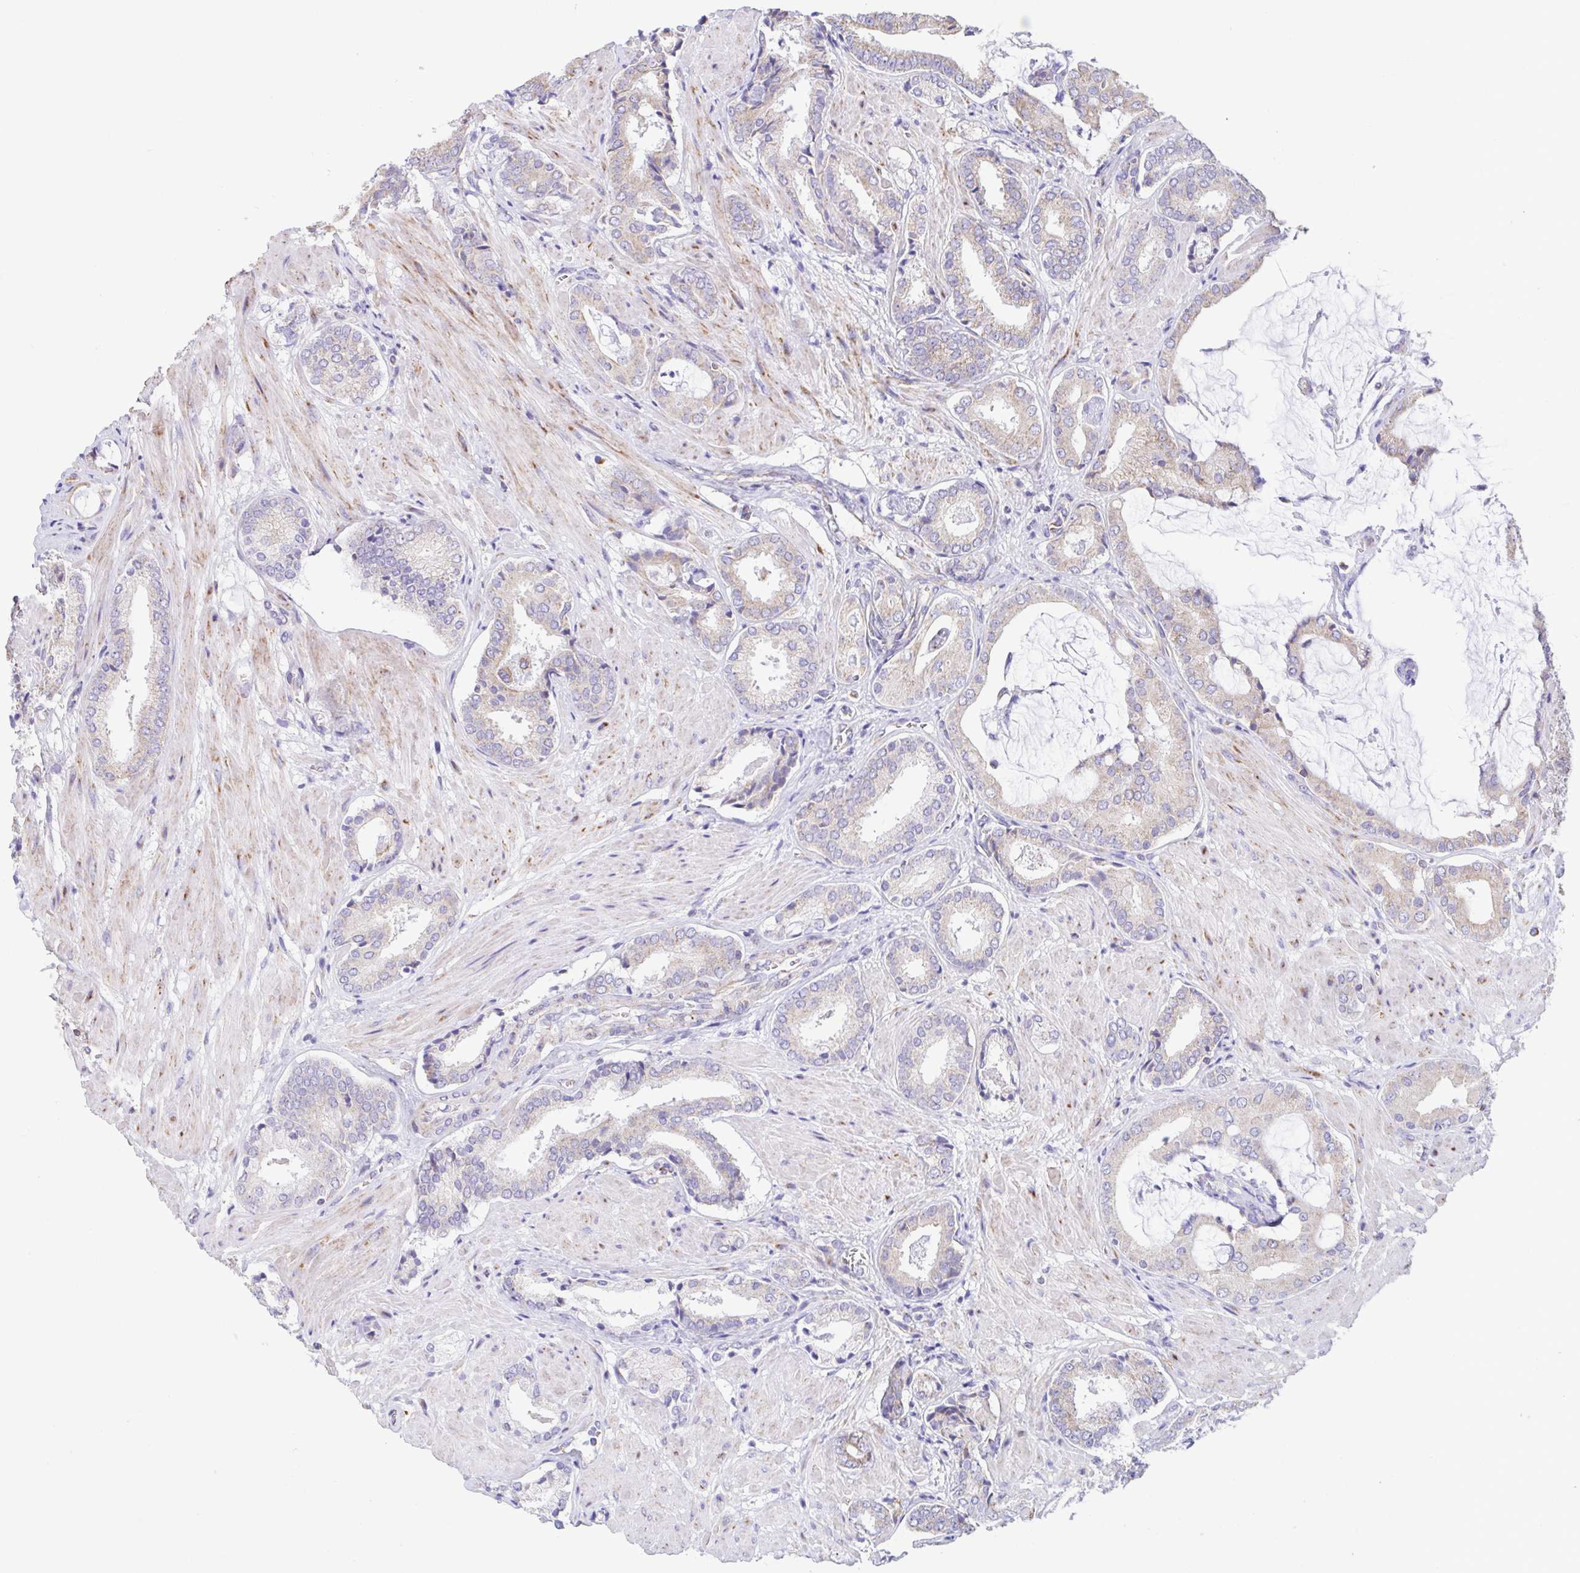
{"staining": {"intensity": "weak", "quantity": ">75%", "location": "cytoplasmic/membranous"}, "tissue": "prostate cancer", "cell_type": "Tumor cells", "image_type": "cancer", "snomed": [{"axis": "morphology", "description": "Adenocarcinoma, High grade"}, {"axis": "topography", "description": "Prostate"}], "caption": "A high-resolution micrograph shows immunohistochemistry staining of prostate cancer (high-grade adenocarcinoma), which demonstrates weak cytoplasmic/membranous positivity in about >75% of tumor cells. (DAB (3,3'-diaminobenzidine) IHC, brown staining for protein, blue staining for nuclei).", "gene": "GINM1", "patient": {"sex": "male", "age": 56}}